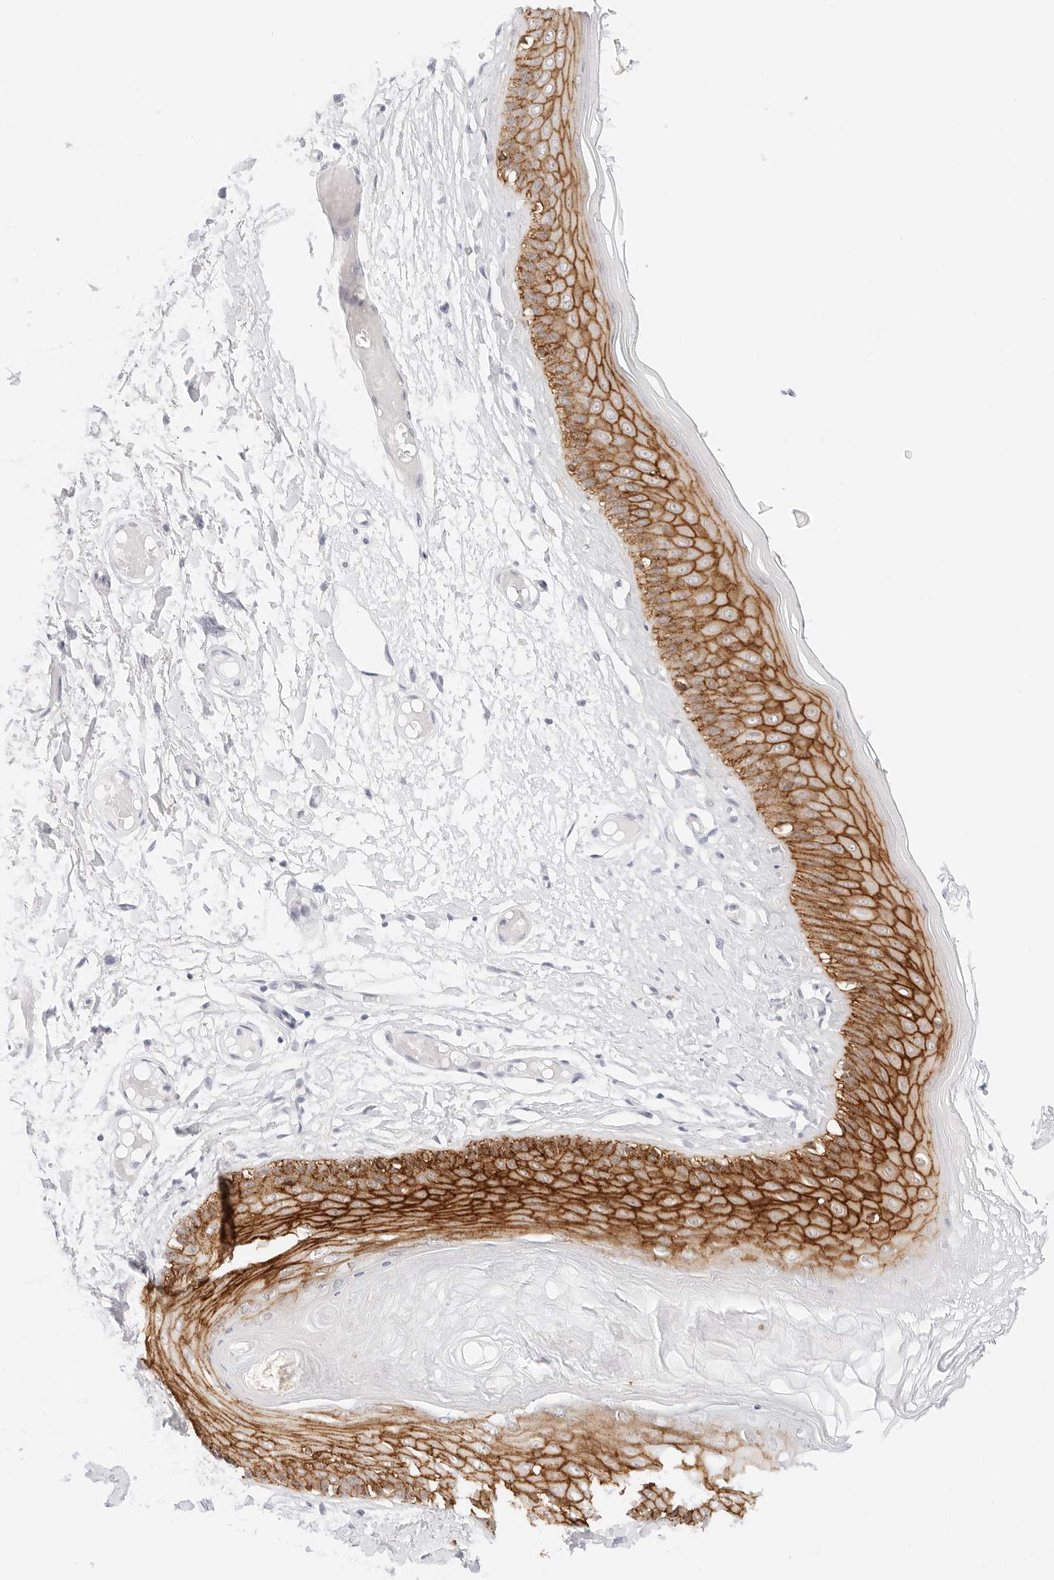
{"staining": {"intensity": "strong", "quantity": ">75%", "location": "cytoplasmic/membranous"}, "tissue": "skin", "cell_type": "Epidermal cells", "image_type": "normal", "snomed": [{"axis": "morphology", "description": "Normal tissue, NOS"}, {"axis": "topography", "description": "Vulva"}], "caption": "A brown stain highlights strong cytoplasmic/membranous expression of a protein in epidermal cells of normal skin. (Stains: DAB in brown, nuclei in blue, Microscopy: brightfield microscopy at high magnification).", "gene": "CDH1", "patient": {"sex": "female", "age": 73}}